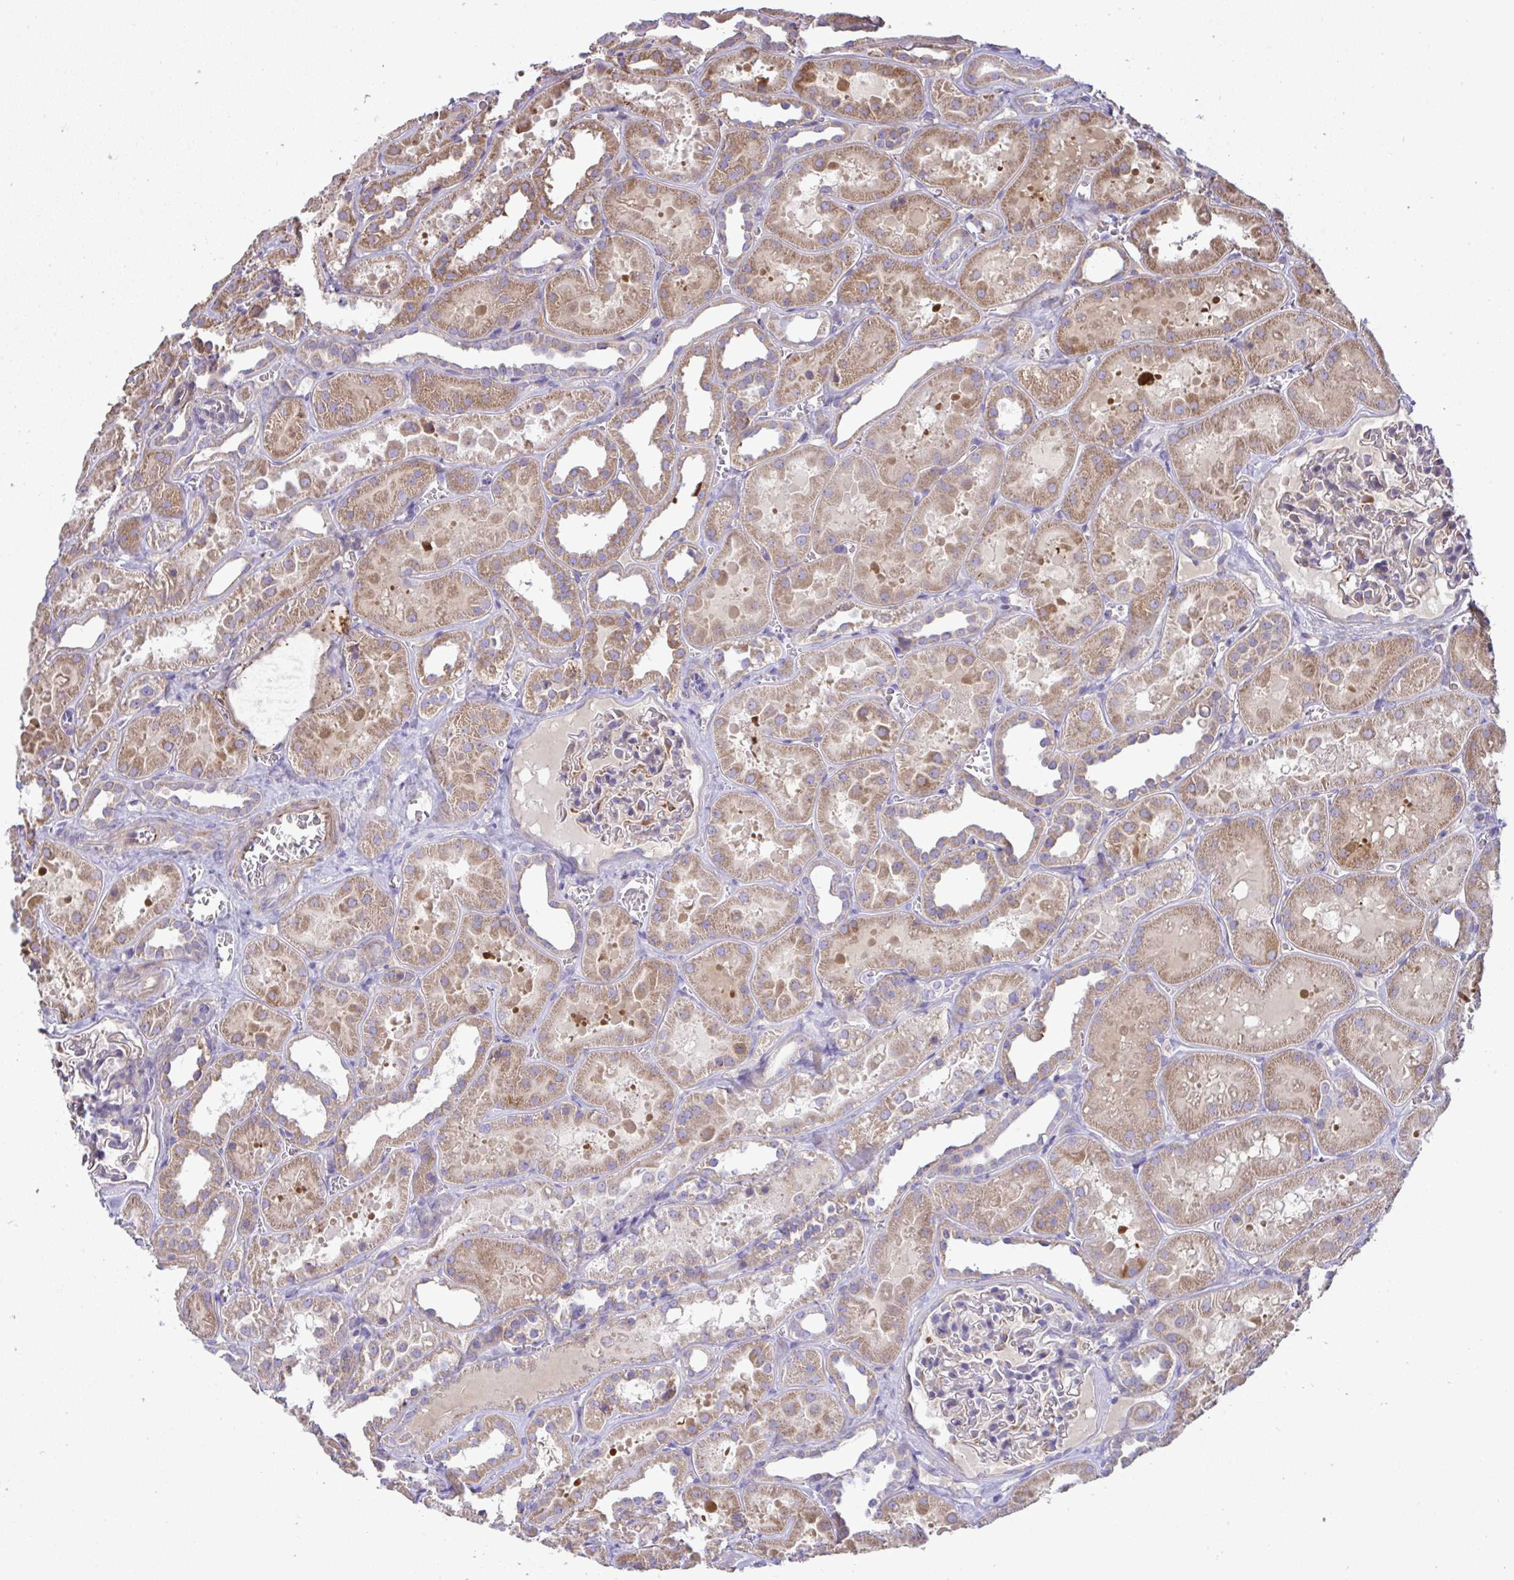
{"staining": {"intensity": "moderate", "quantity": "<25%", "location": "cytoplasmic/membranous"}, "tissue": "kidney", "cell_type": "Cells in glomeruli", "image_type": "normal", "snomed": [{"axis": "morphology", "description": "Normal tissue, NOS"}, {"axis": "topography", "description": "Kidney"}], "caption": "High-magnification brightfield microscopy of unremarkable kidney stained with DAB (brown) and counterstained with hematoxylin (blue). cells in glomeruli exhibit moderate cytoplasmic/membranous expression is appreciated in about<25% of cells. The protein is shown in brown color, while the nuclei are stained blue.", "gene": "GRID2", "patient": {"sex": "female", "age": 41}}